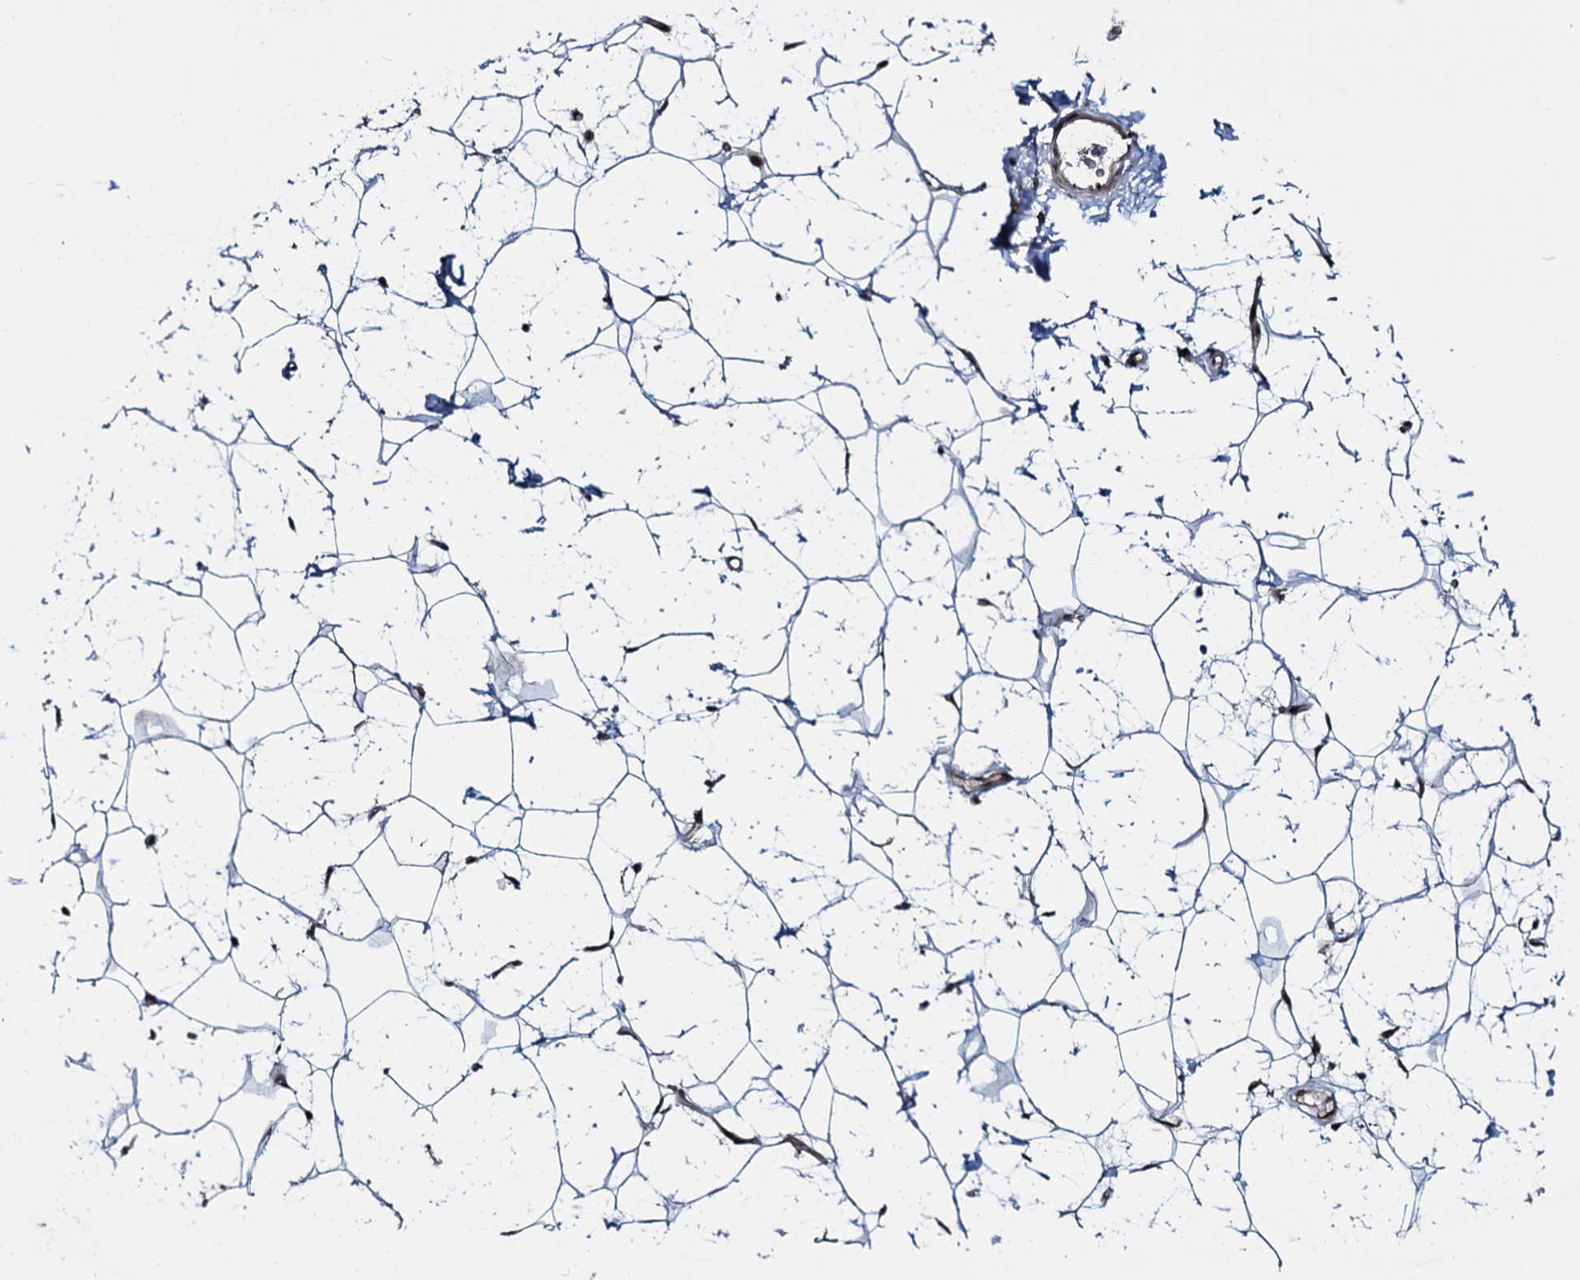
{"staining": {"intensity": "weak", "quantity": "25%-75%", "location": "nuclear"}, "tissue": "adipose tissue", "cell_type": "Adipocytes", "image_type": "normal", "snomed": [{"axis": "morphology", "description": "Normal tissue, NOS"}, {"axis": "topography", "description": "Breast"}], "caption": "Immunohistochemical staining of normal human adipose tissue exhibits weak nuclear protein expression in about 25%-75% of adipocytes.", "gene": "HDDC3", "patient": {"sex": "female", "age": 26}}